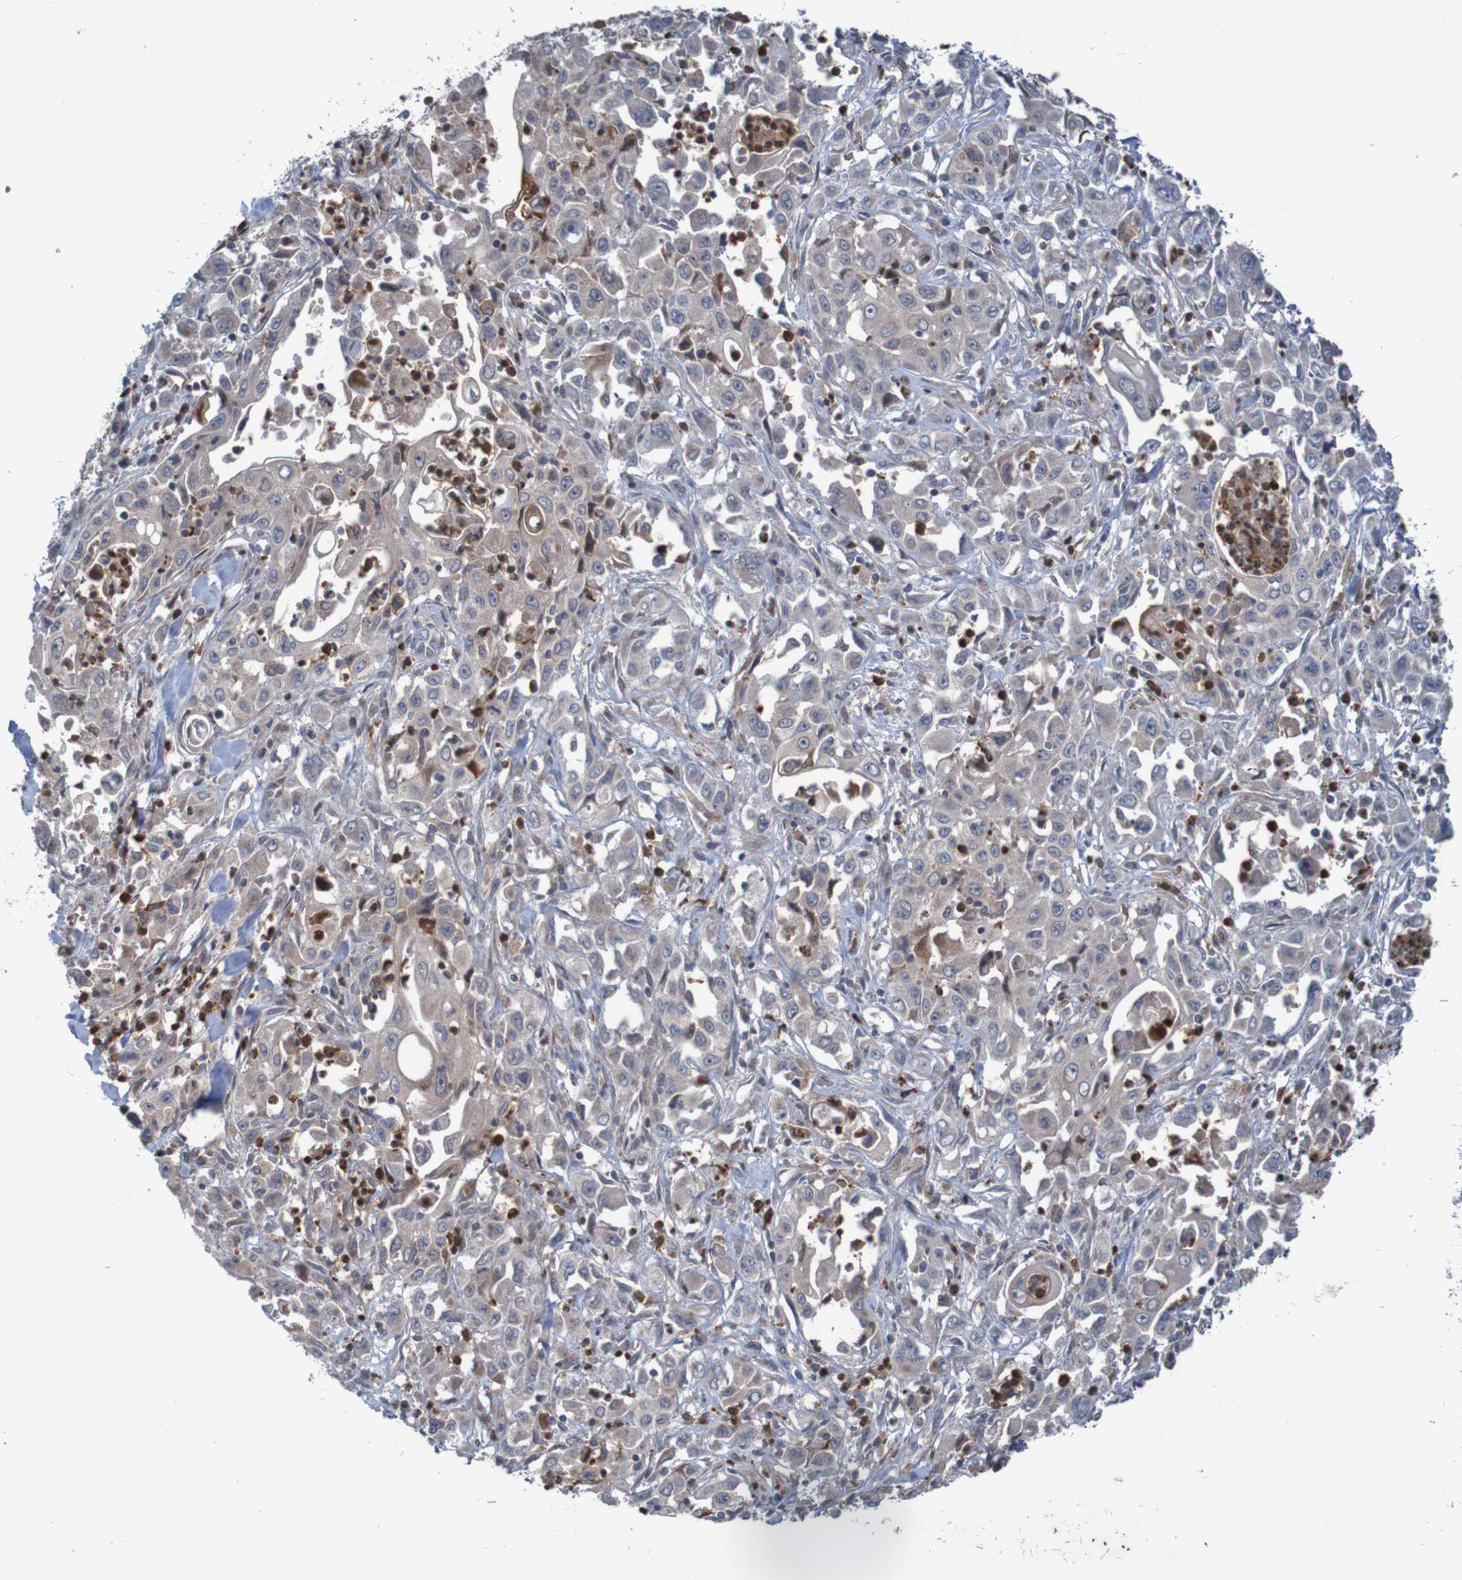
{"staining": {"intensity": "weak", "quantity": ">75%", "location": "cytoplasmic/membranous"}, "tissue": "pancreatic cancer", "cell_type": "Tumor cells", "image_type": "cancer", "snomed": [{"axis": "morphology", "description": "Adenocarcinoma, NOS"}, {"axis": "topography", "description": "Pancreas"}], "caption": "Brown immunohistochemical staining in adenocarcinoma (pancreatic) shows weak cytoplasmic/membranous expression in about >75% of tumor cells.", "gene": "ANGPT4", "patient": {"sex": "male", "age": 70}}